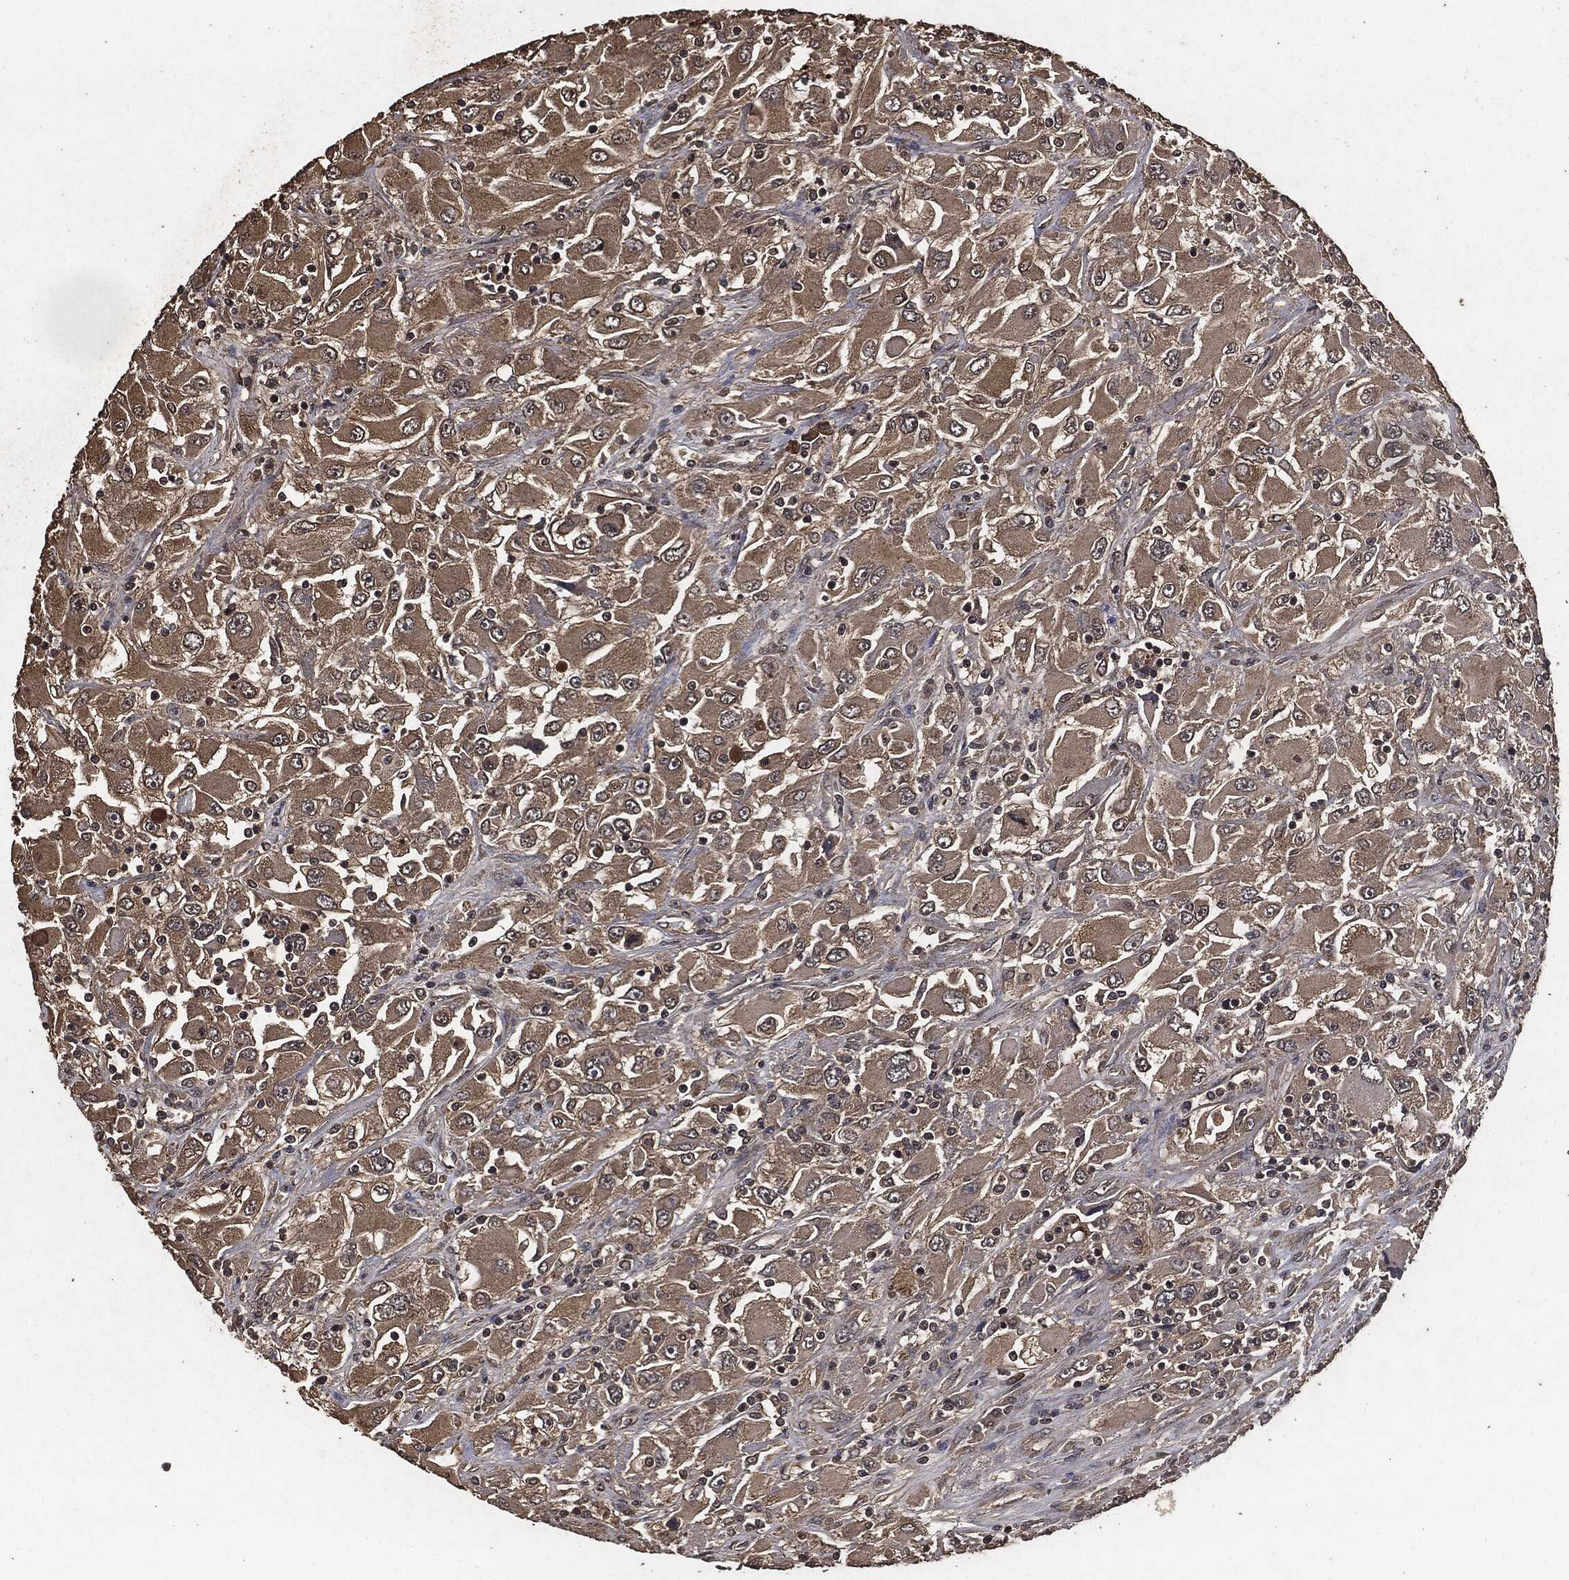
{"staining": {"intensity": "weak", "quantity": ">75%", "location": "cytoplasmic/membranous"}, "tissue": "renal cancer", "cell_type": "Tumor cells", "image_type": "cancer", "snomed": [{"axis": "morphology", "description": "Adenocarcinoma, NOS"}, {"axis": "topography", "description": "Kidney"}], "caption": "Approximately >75% of tumor cells in human renal adenocarcinoma demonstrate weak cytoplasmic/membranous protein staining as visualized by brown immunohistochemical staining.", "gene": "AKT1S1", "patient": {"sex": "female", "age": 52}}